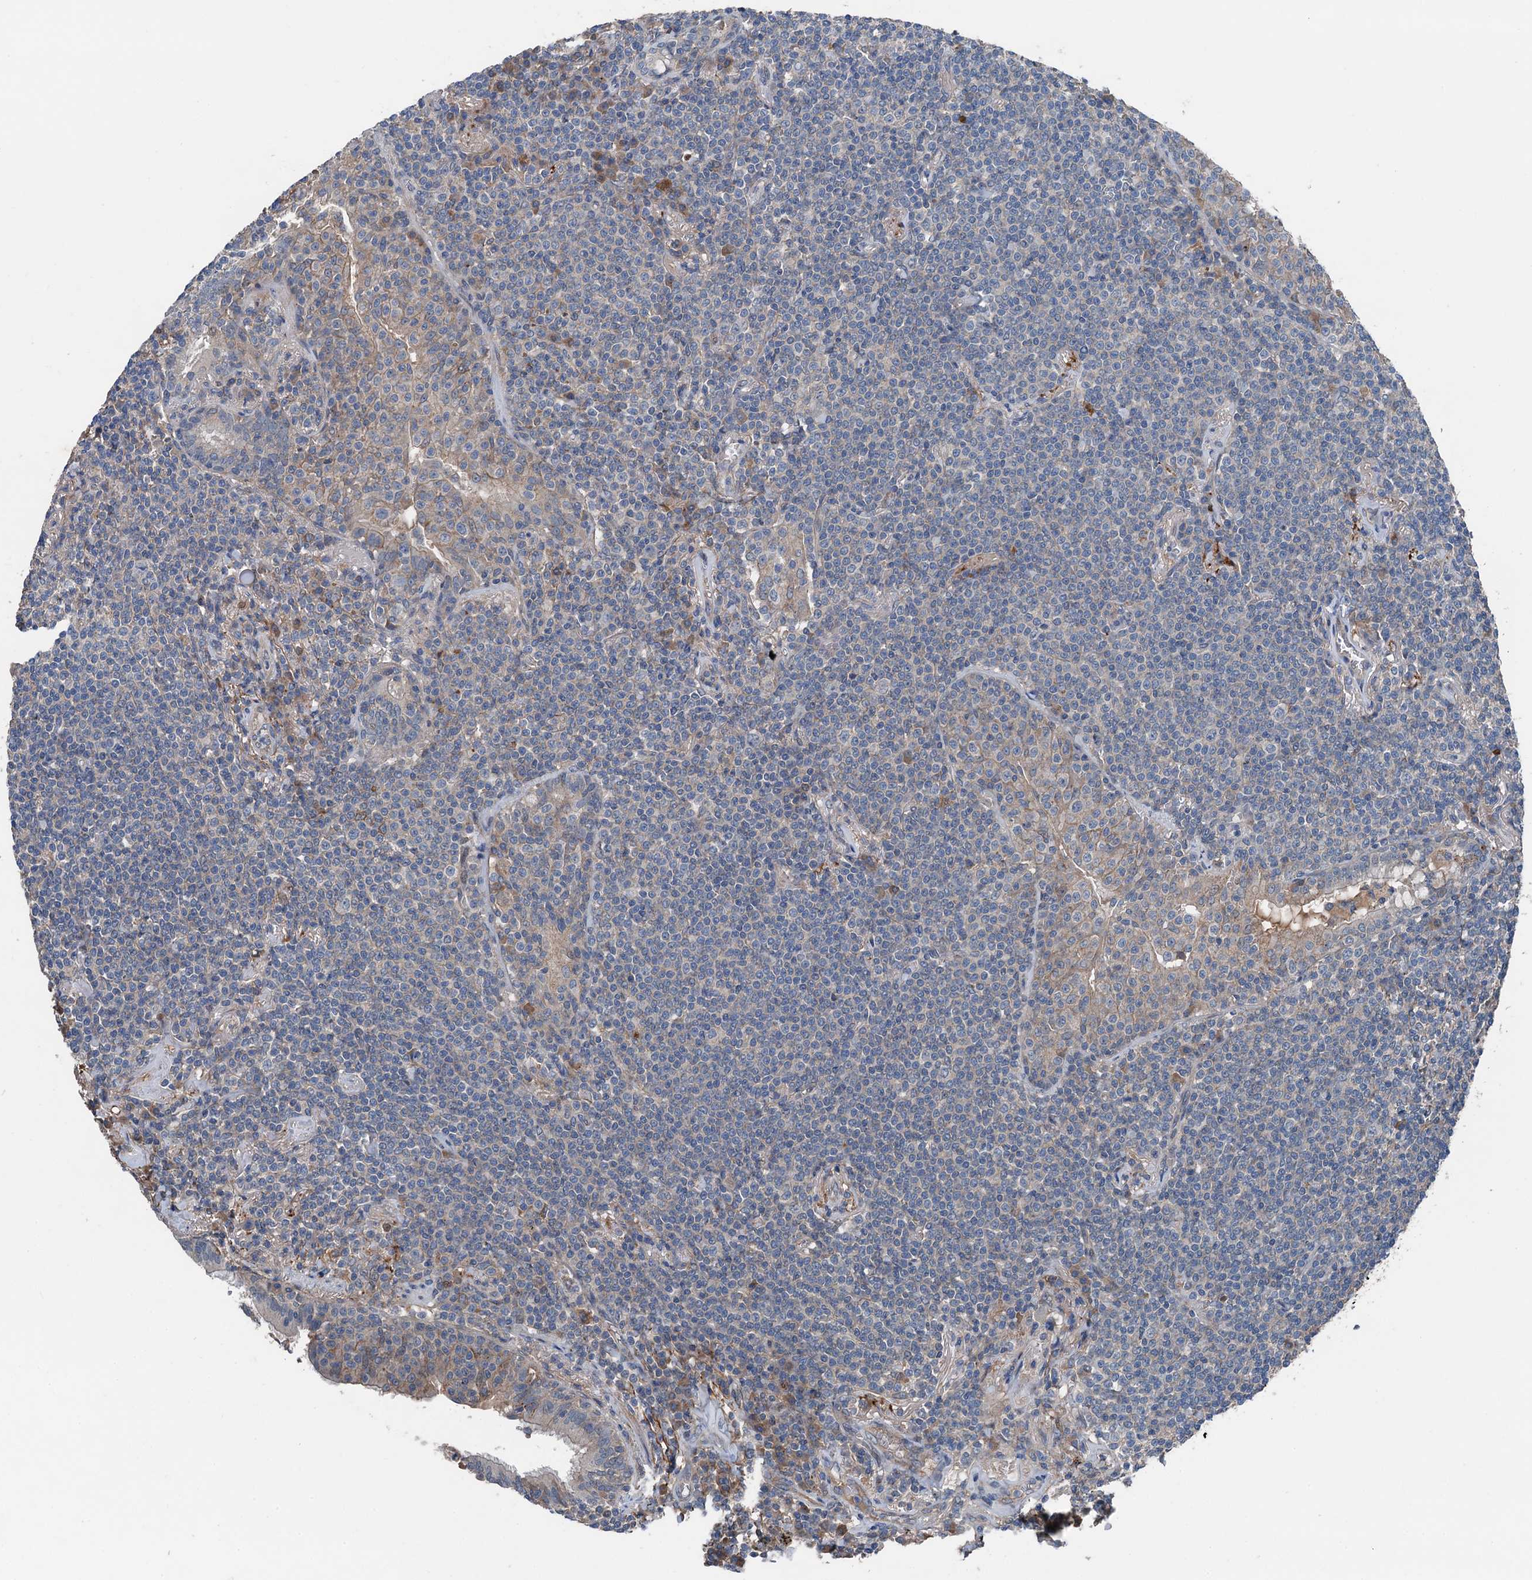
{"staining": {"intensity": "negative", "quantity": "none", "location": "none"}, "tissue": "lymphoma", "cell_type": "Tumor cells", "image_type": "cancer", "snomed": [{"axis": "morphology", "description": "Malignant lymphoma, non-Hodgkin's type, Low grade"}, {"axis": "topography", "description": "Lung"}], "caption": "There is no significant positivity in tumor cells of lymphoma. (DAB (3,3'-diaminobenzidine) IHC, high magnification).", "gene": "SLC2A10", "patient": {"sex": "female", "age": 71}}